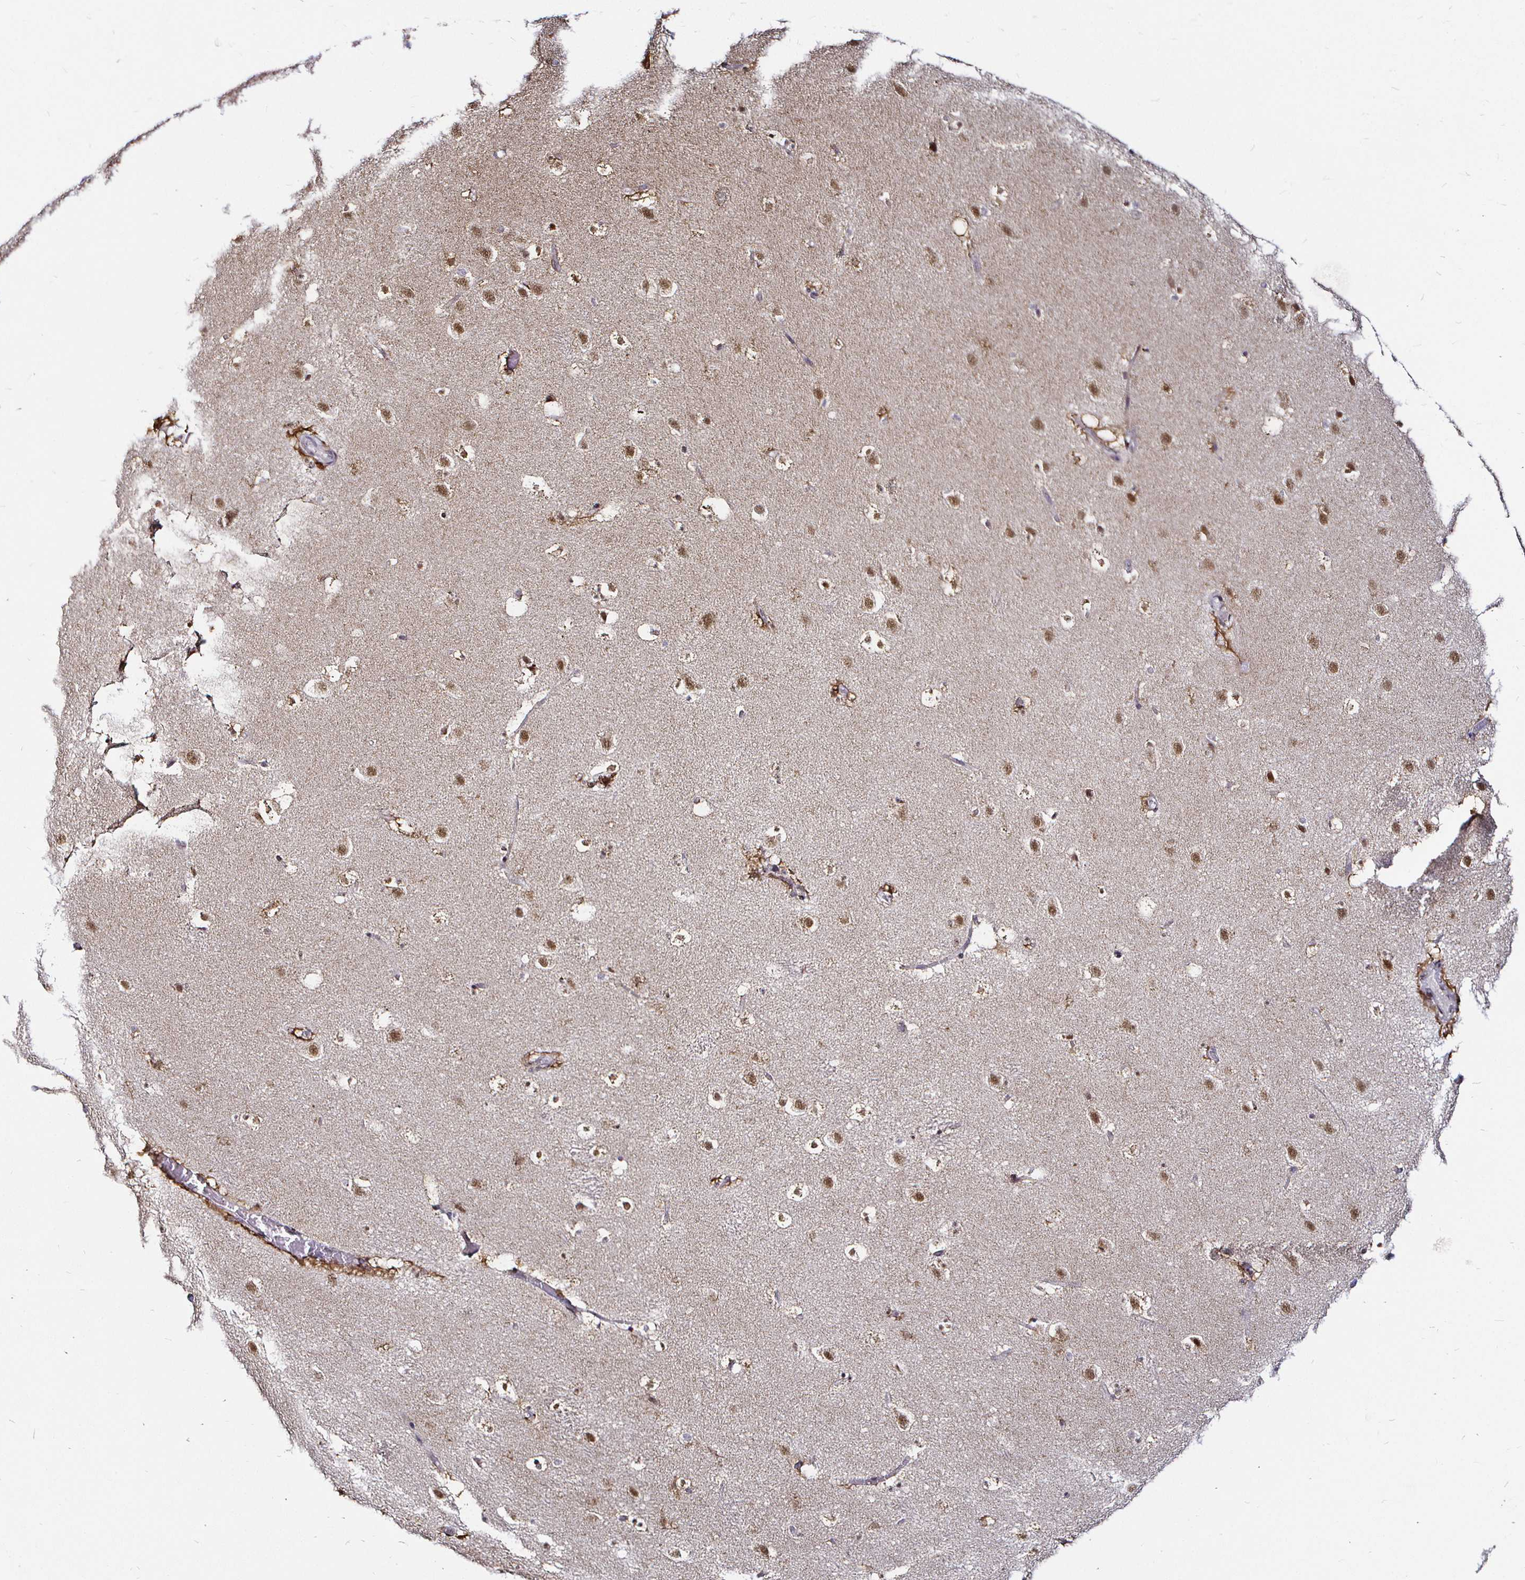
{"staining": {"intensity": "moderate", "quantity": ">75%", "location": "nuclear"}, "tissue": "caudate", "cell_type": "Glial cells", "image_type": "normal", "snomed": [{"axis": "morphology", "description": "Normal tissue, NOS"}, {"axis": "topography", "description": "Lateral ventricle wall"}], "caption": "Benign caudate was stained to show a protein in brown. There is medium levels of moderate nuclear staining in approximately >75% of glial cells. The protein of interest is stained brown, and the nuclei are stained in blue (DAB IHC with brightfield microscopy, high magnification).", "gene": "ATG3", "patient": {"sex": "male", "age": 37}}